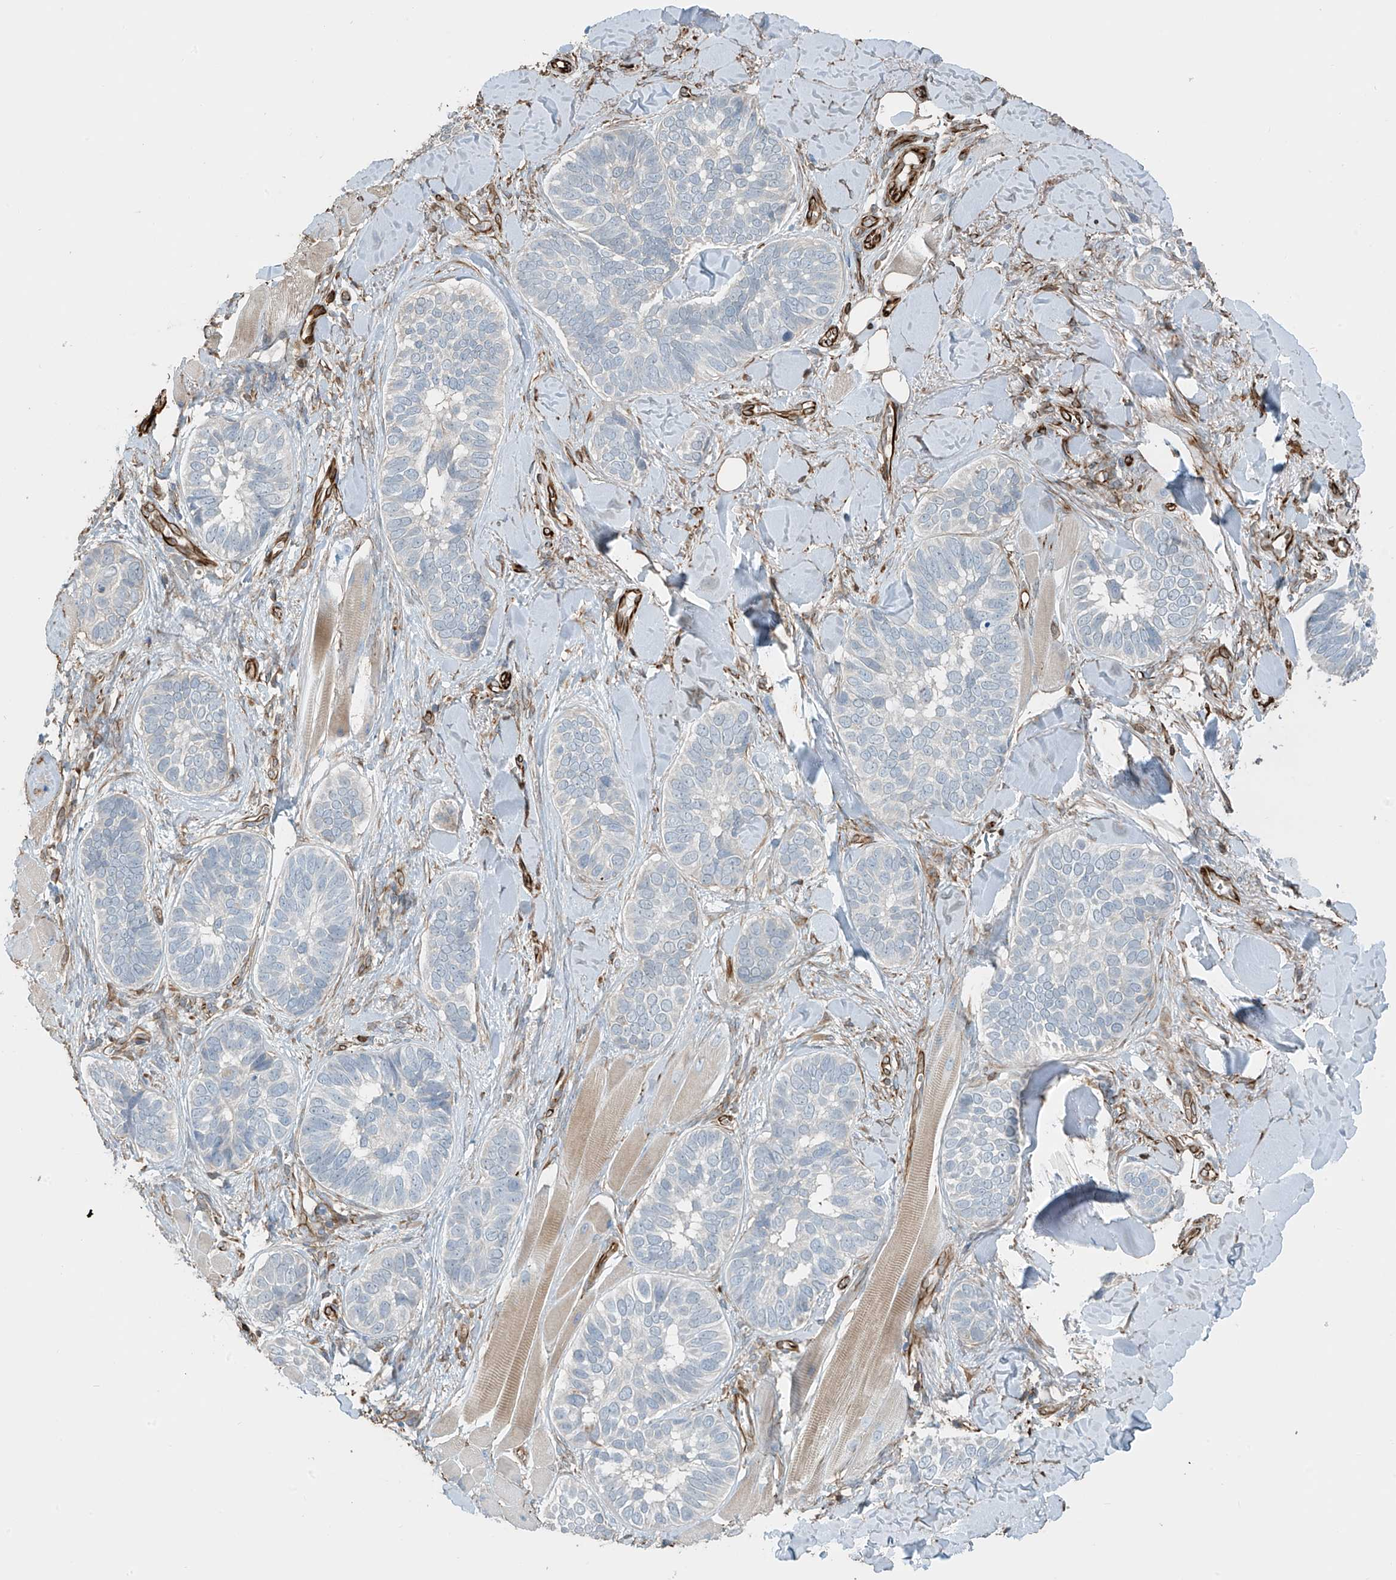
{"staining": {"intensity": "negative", "quantity": "none", "location": "none"}, "tissue": "skin cancer", "cell_type": "Tumor cells", "image_type": "cancer", "snomed": [{"axis": "morphology", "description": "Basal cell carcinoma"}, {"axis": "topography", "description": "Skin"}], "caption": "Immunohistochemistry (IHC) photomicrograph of neoplastic tissue: human skin cancer stained with DAB exhibits no significant protein staining in tumor cells. (Immunohistochemistry (IHC), brightfield microscopy, high magnification).", "gene": "SH3BGRL3", "patient": {"sex": "male", "age": 62}}